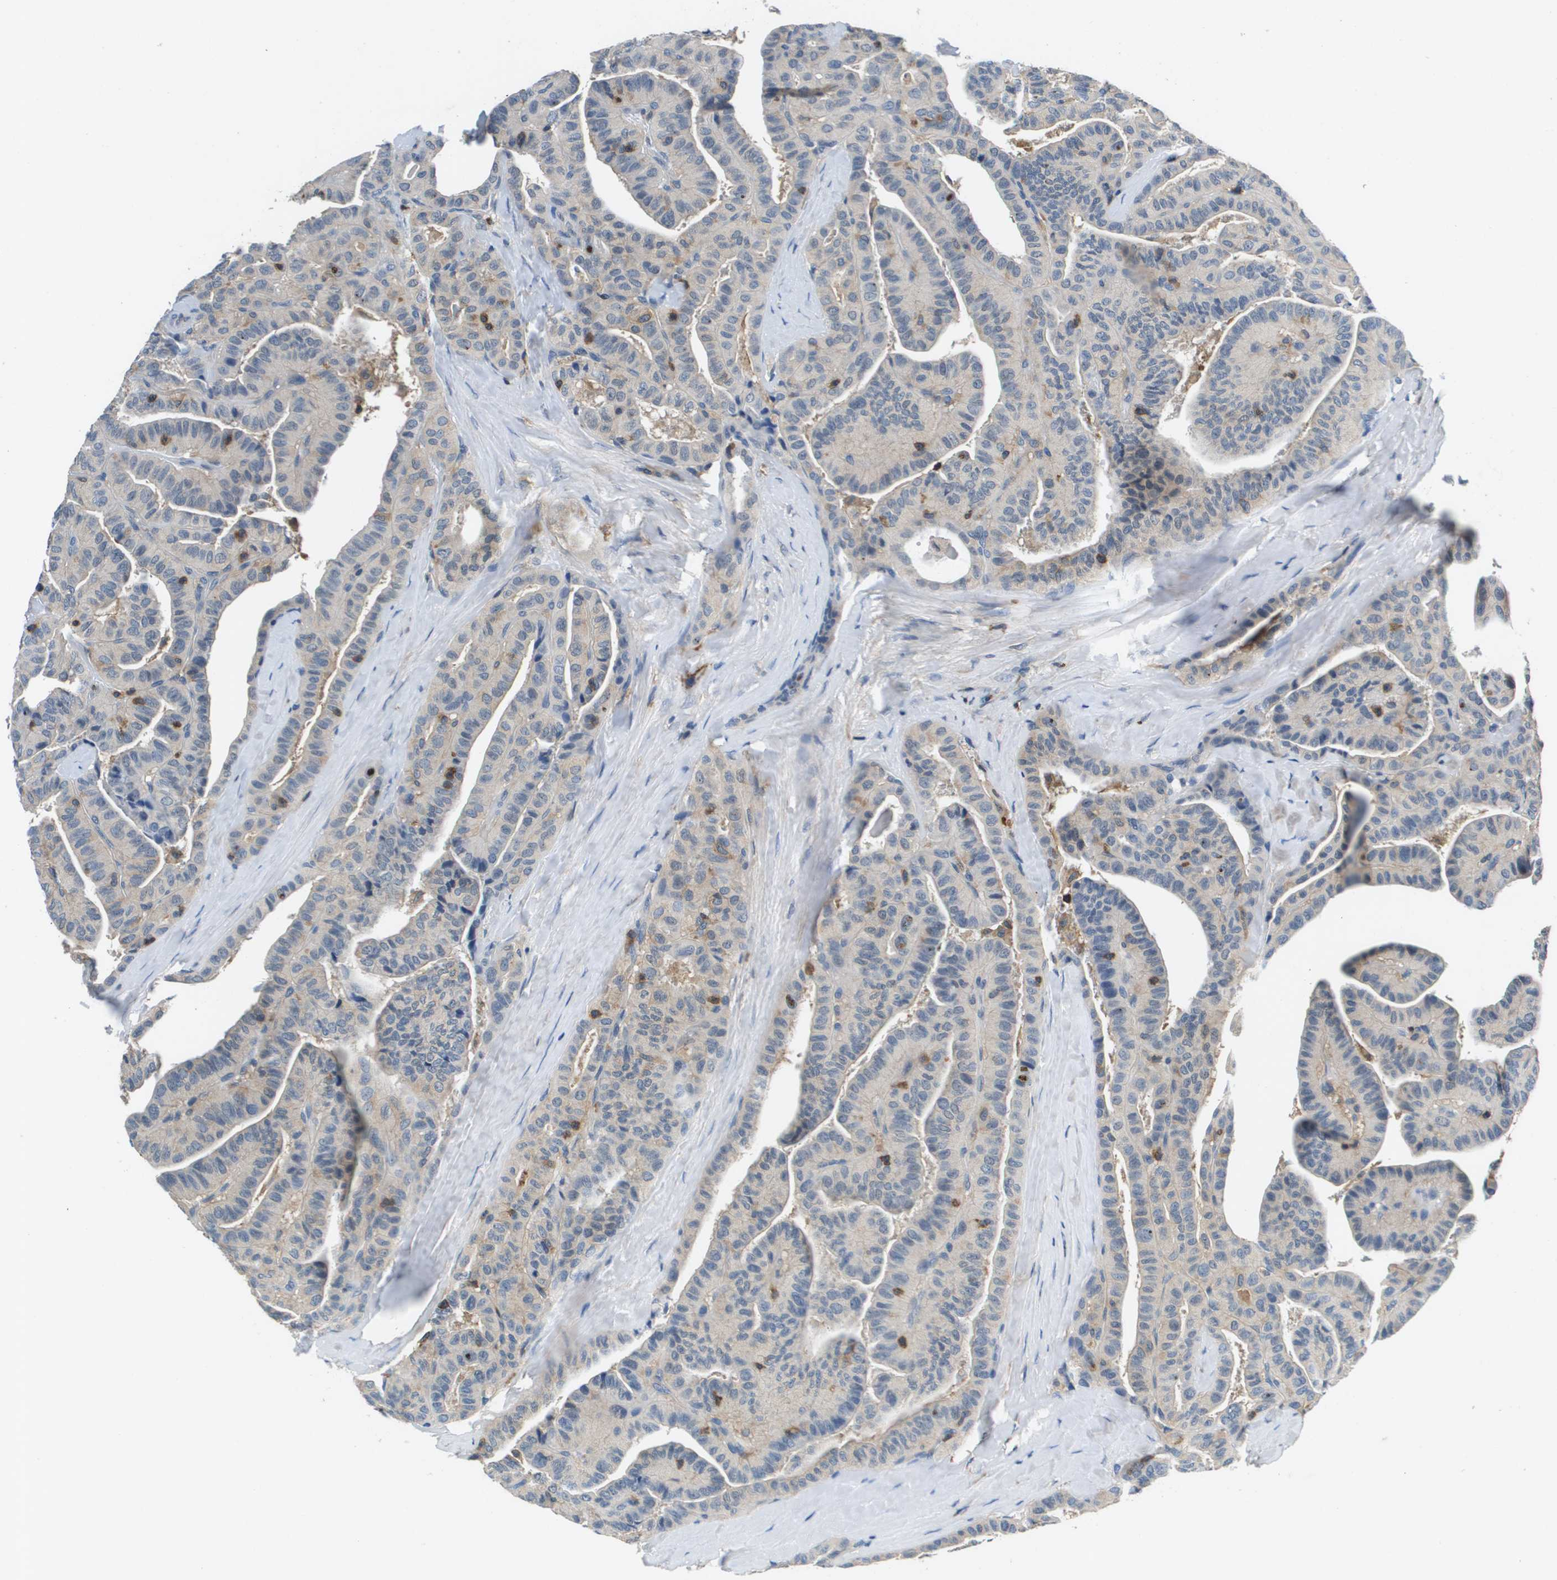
{"staining": {"intensity": "weak", "quantity": "<25%", "location": "cytoplasmic/membranous"}, "tissue": "thyroid cancer", "cell_type": "Tumor cells", "image_type": "cancer", "snomed": [{"axis": "morphology", "description": "Papillary adenocarcinoma, NOS"}, {"axis": "topography", "description": "Thyroid gland"}], "caption": "Tumor cells show no significant protein staining in papillary adenocarcinoma (thyroid). Brightfield microscopy of immunohistochemistry (IHC) stained with DAB (3,3'-diaminobenzidine) (brown) and hematoxylin (blue), captured at high magnification.", "gene": "KCNQ5", "patient": {"sex": "male", "age": 77}}